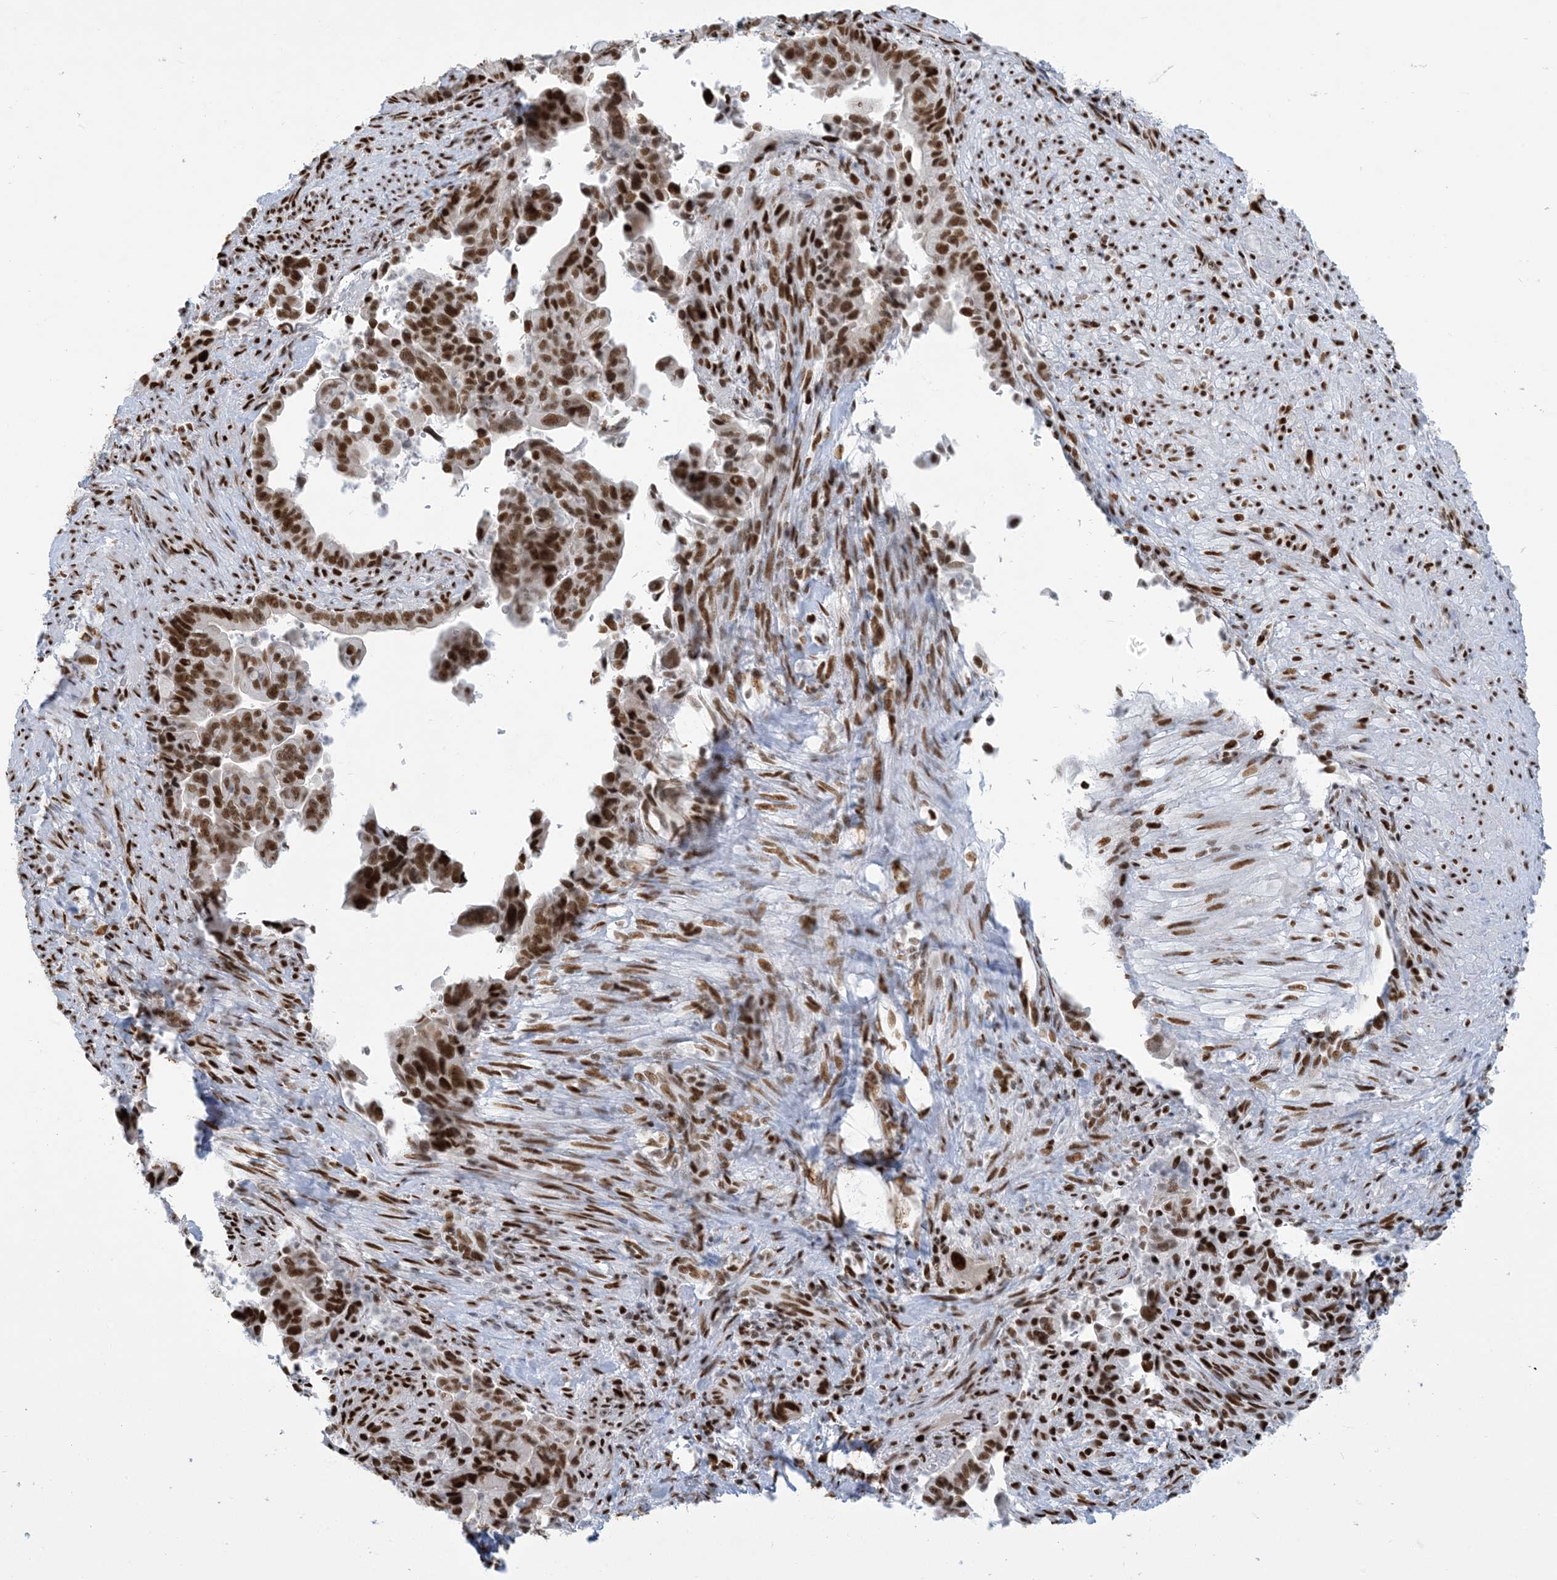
{"staining": {"intensity": "strong", "quantity": ">75%", "location": "nuclear"}, "tissue": "pancreatic cancer", "cell_type": "Tumor cells", "image_type": "cancer", "snomed": [{"axis": "morphology", "description": "Adenocarcinoma, NOS"}, {"axis": "topography", "description": "Pancreas"}], "caption": "This image displays adenocarcinoma (pancreatic) stained with IHC to label a protein in brown. The nuclear of tumor cells show strong positivity for the protein. Nuclei are counter-stained blue.", "gene": "STAG1", "patient": {"sex": "male", "age": 70}}